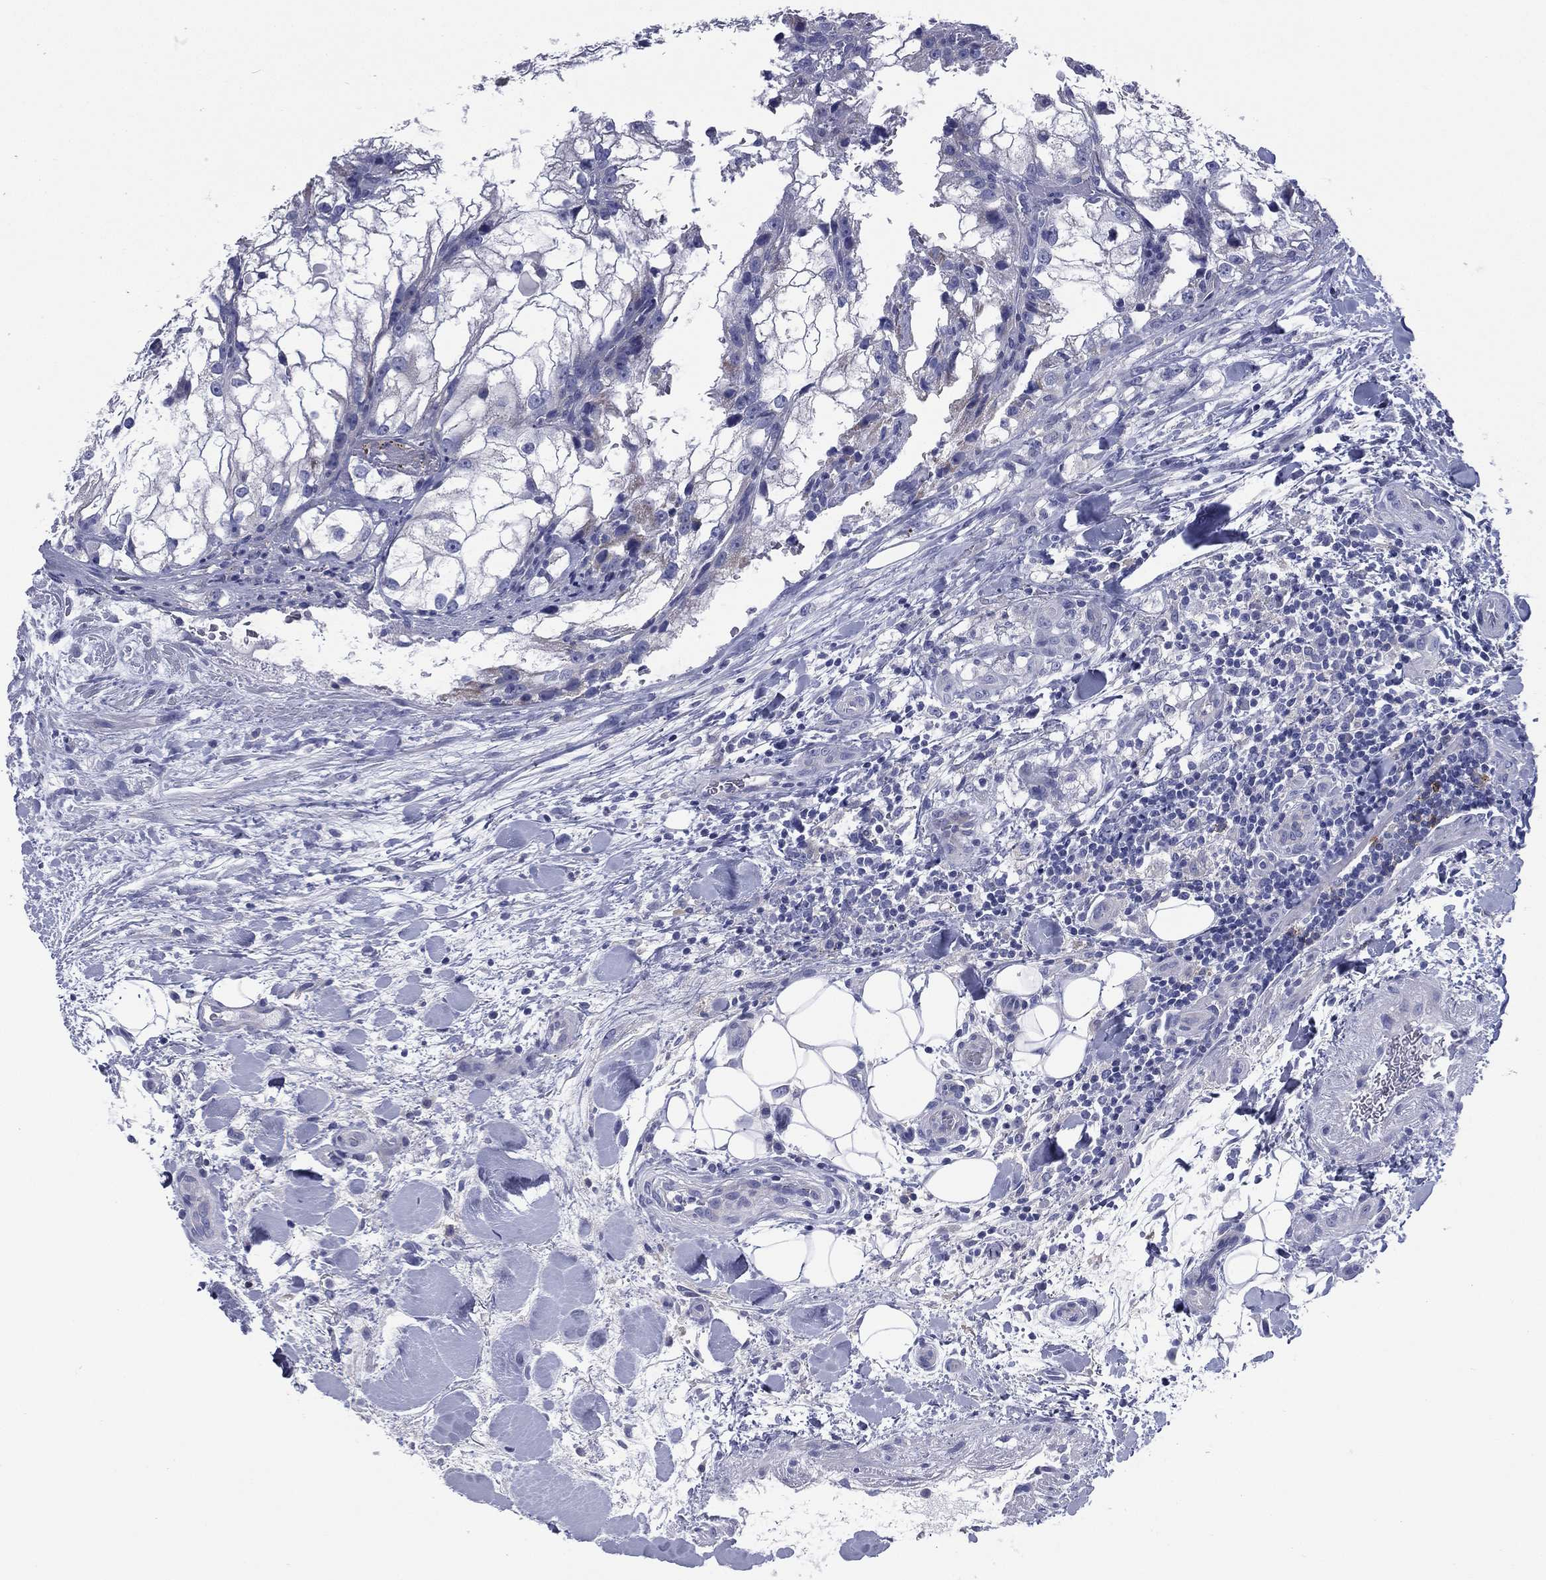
{"staining": {"intensity": "negative", "quantity": "none", "location": "none"}, "tissue": "renal cancer", "cell_type": "Tumor cells", "image_type": "cancer", "snomed": [{"axis": "morphology", "description": "Adenocarcinoma, NOS"}, {"axis": "topography", "description": "Kidney"}], "caption": "The photomicrograph displays no staining of tumor cells in adenocarcinoma (renal).", "gene": "FCER2", "patient": {"sex": "male", "age": 59}}